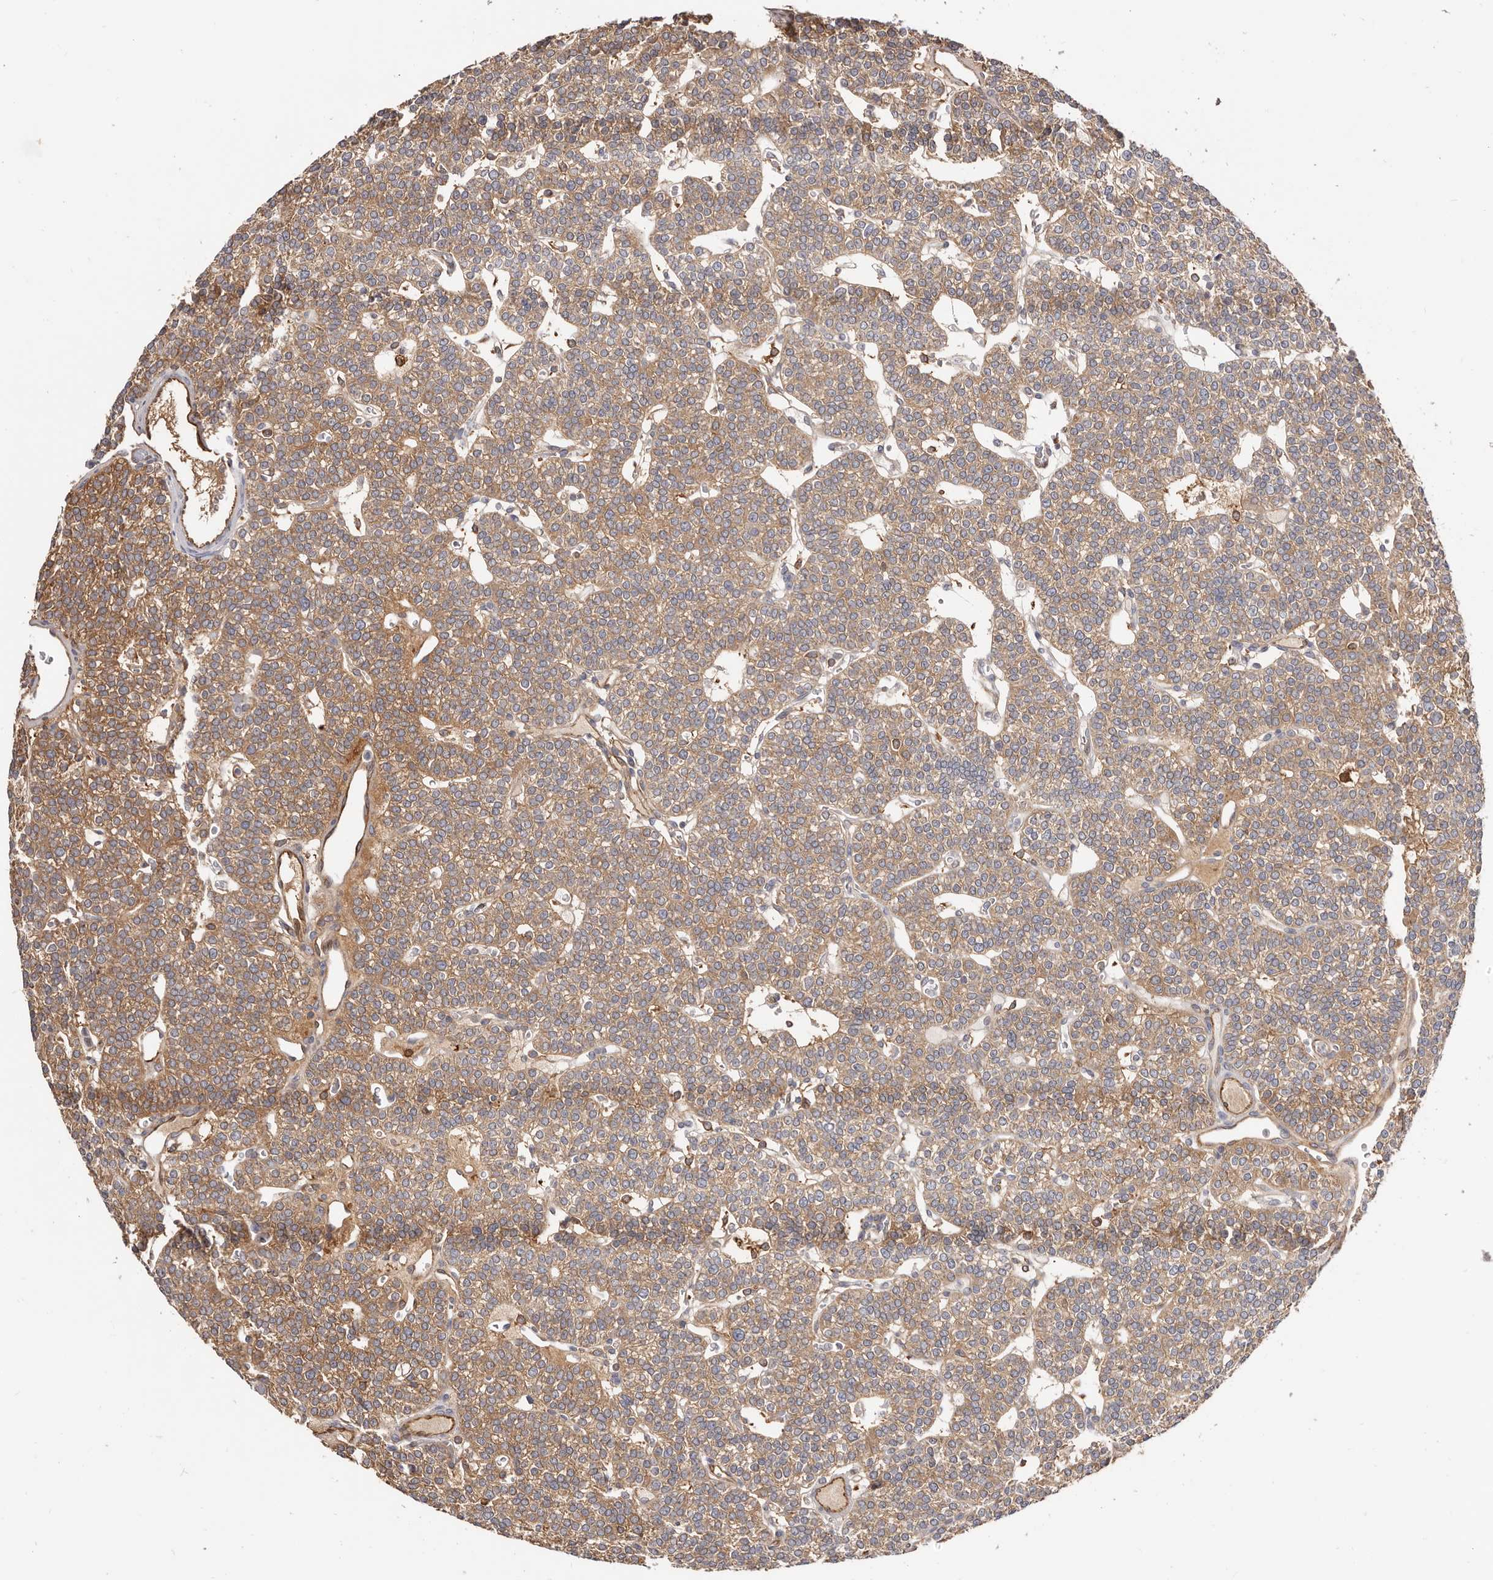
{"staining": {"intensity": "moderate", "quantity": "25%-75%", "location": "cytoplasmic/membranous"}, "tissue": "parathyroid gland", "cell_type": "Glandular cells", "image_type": "normal", "snomed": [{"axis": "morphology", "description": "Normal tissue, NOS"}, {"axis": "topography", "description": "Parathyroid gland"}], "caption": "DAB immunohistochemical staining of normal human parathyroid gland shows moderate cytoplasmic/membranous protein expression in about 25%-75% of glandular cells.", "gene": "LAP3", "patient": {"sex": "male", "age": 83}}